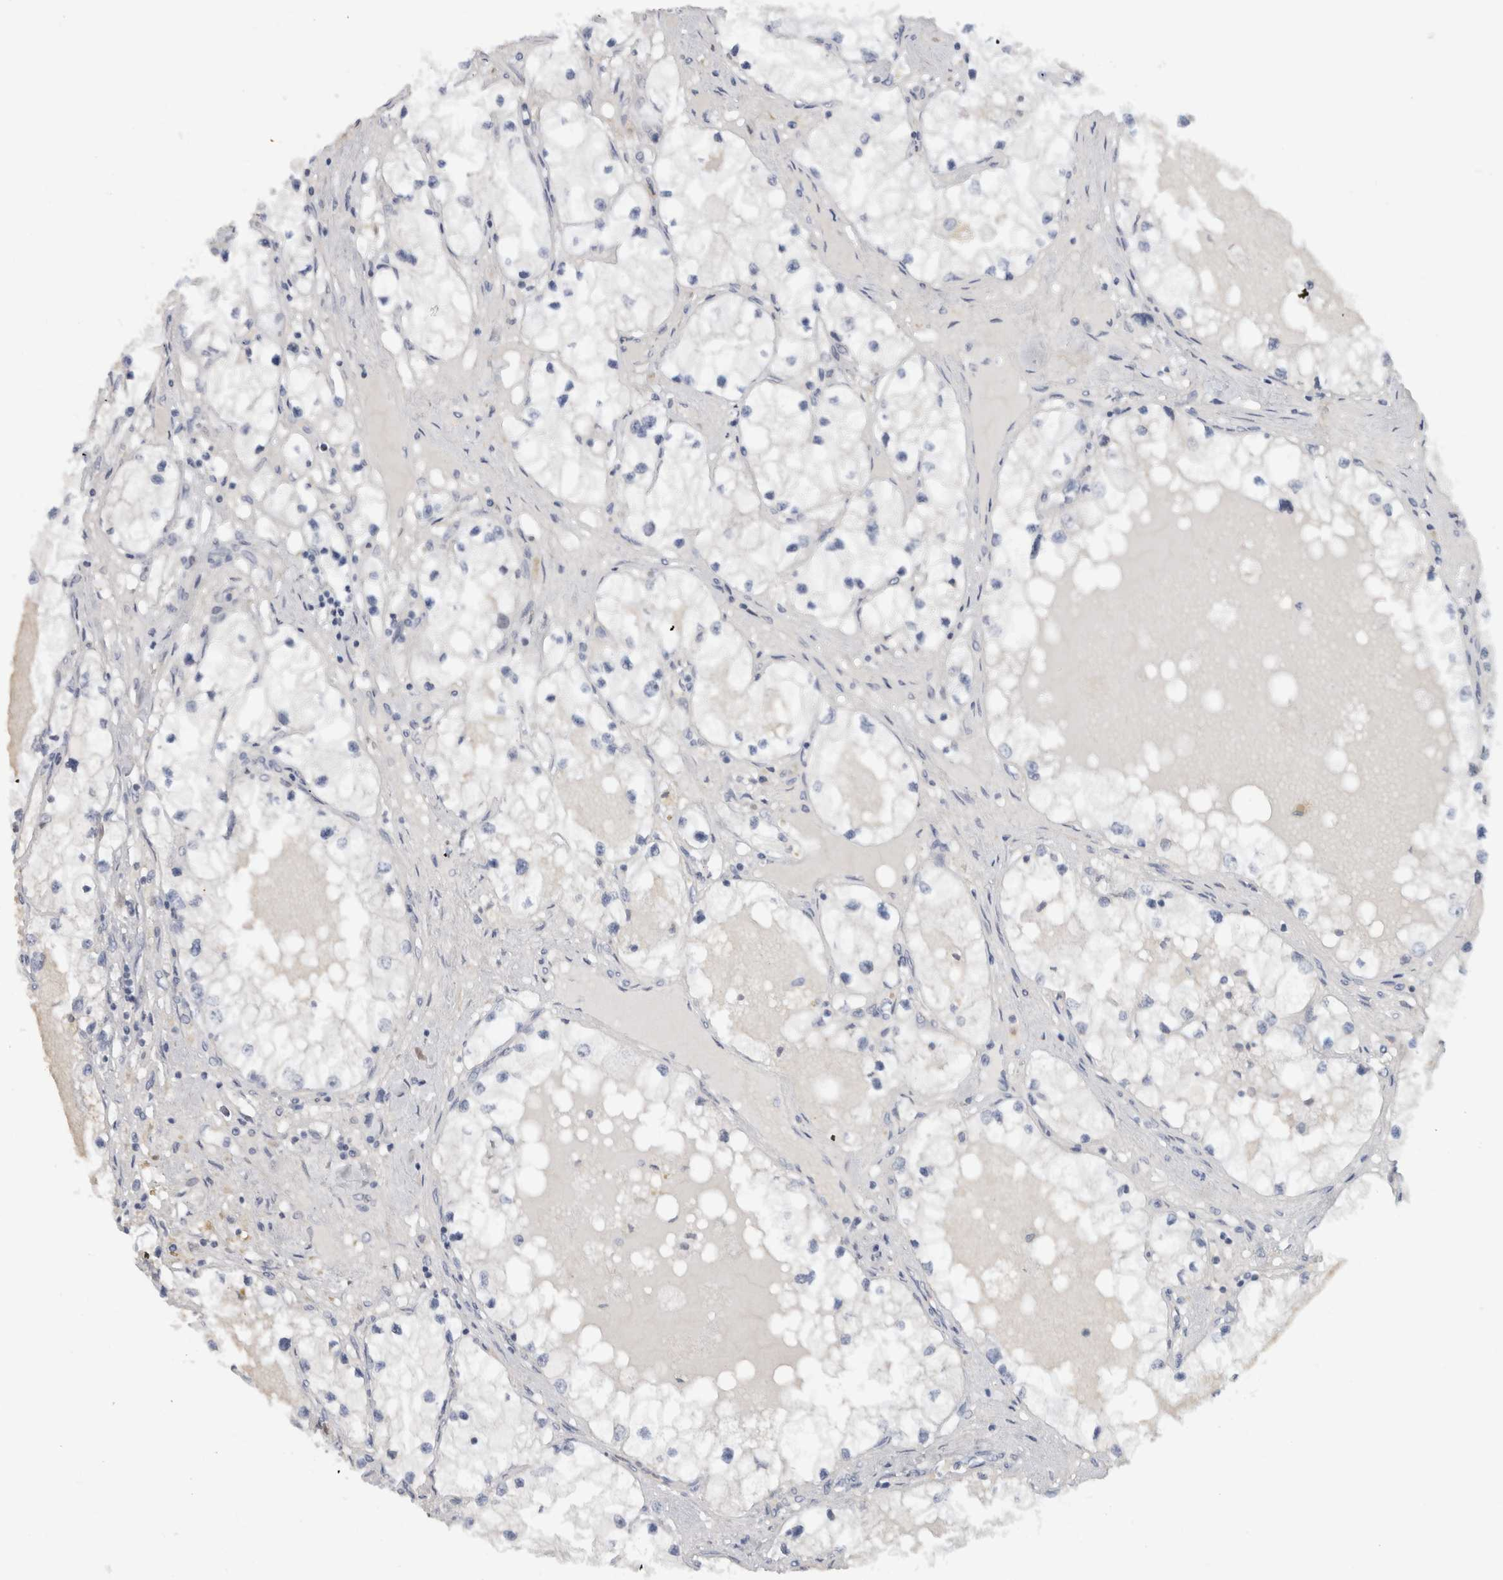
{"staining": {"intensity": "negative", "quantity": "none", "location": "none"}, "tissue": "renal cancer", "cell_type": "Tumor cells", "image_type": "cancer", "snomed": [{"axis": "morphology", "description": "Adenocarcinoma, NOS"}, {"axis": "topography", "description": "Kidney"}], "caption": "This is a photomicrograph of immunohistochemistry (IHC) staining of renal adenocarcinoma, which shows no positivity in tumor cells.", "gene": "FMR1NB", "patient": {"sex": "male", "age": 68}}